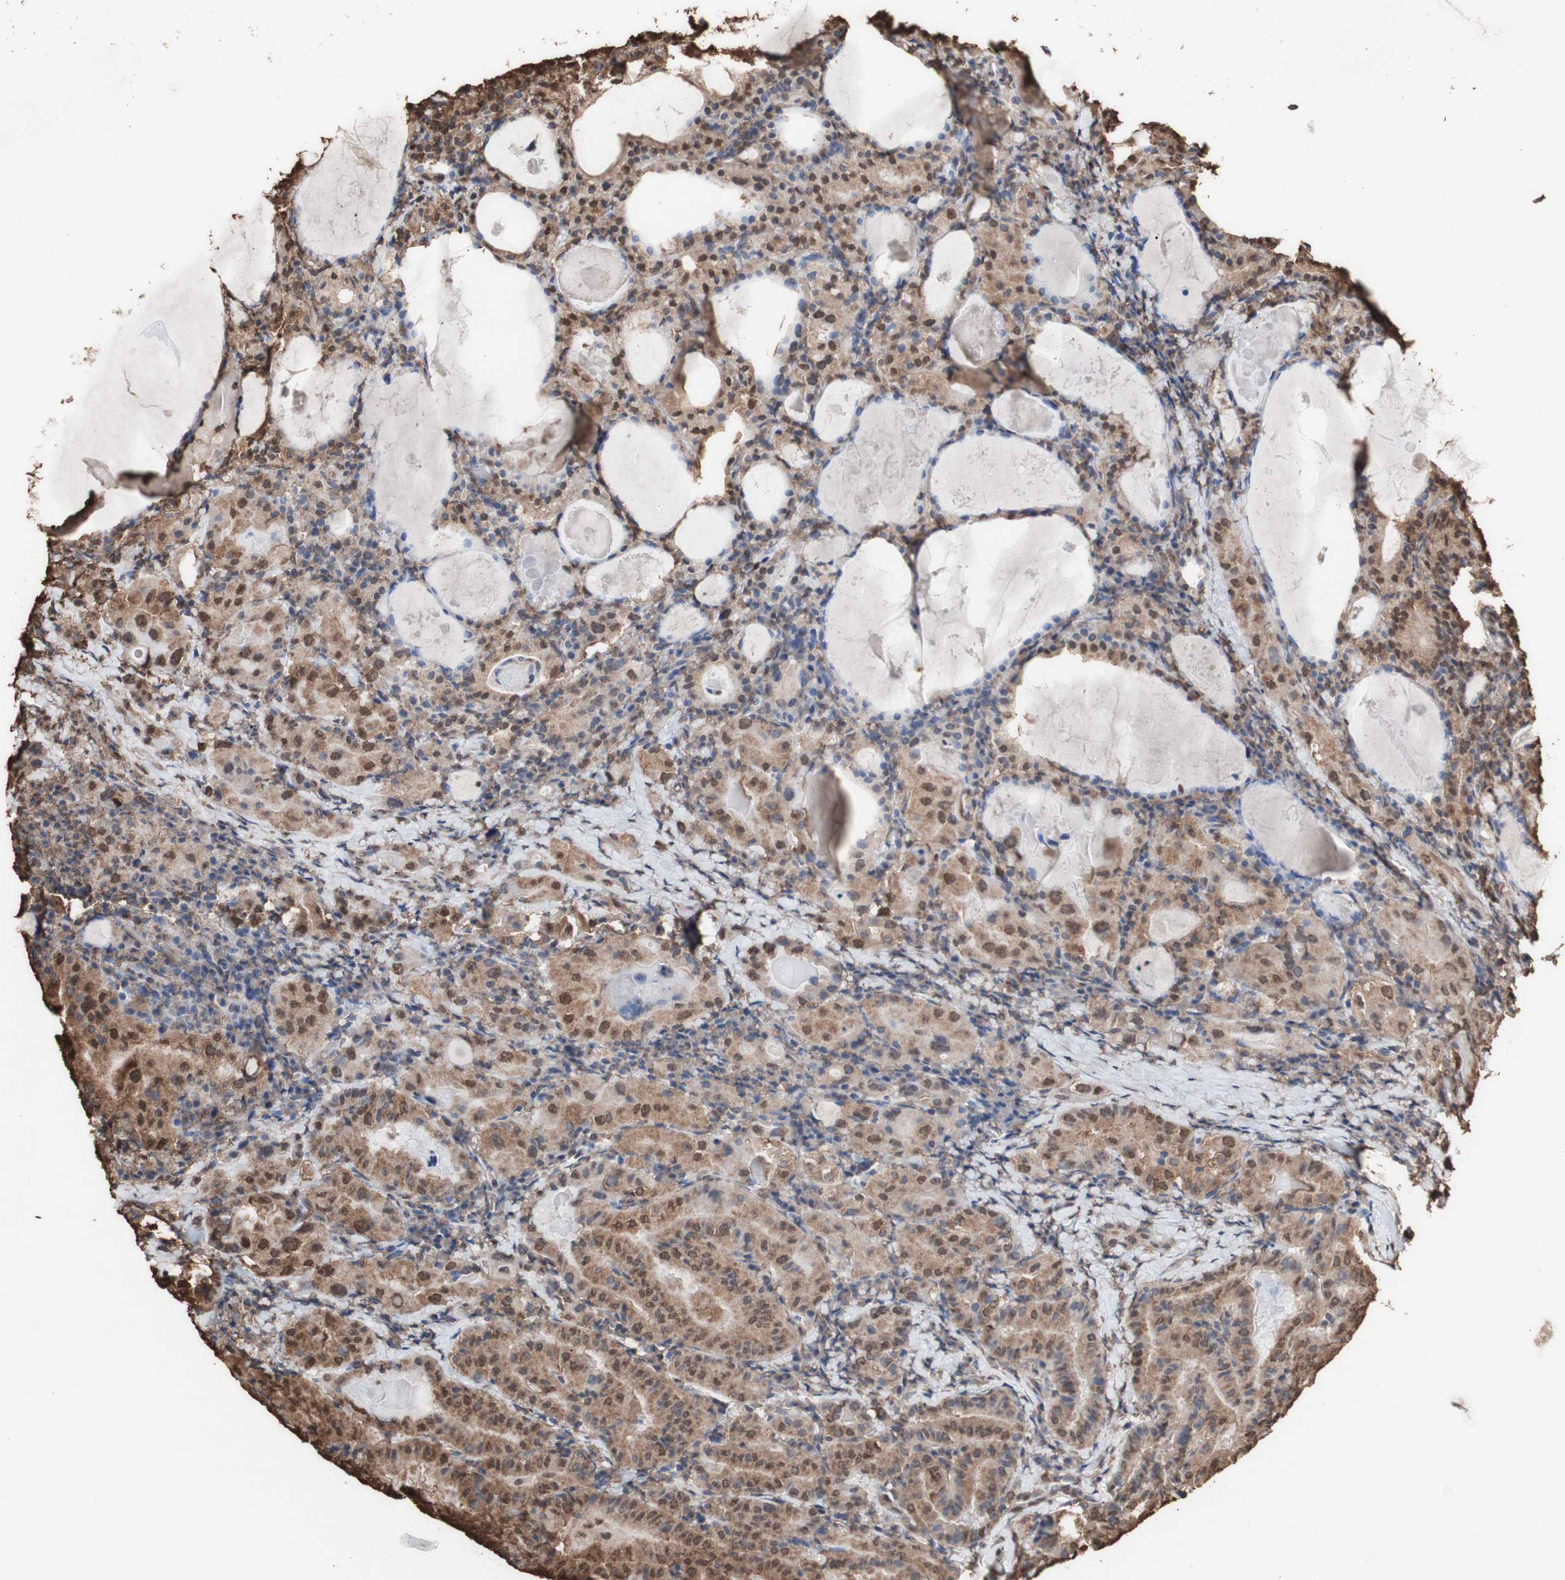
{"staining": {"intensity": "moderate", "quantity": "25%-75%", "location": "cytoplasmic/membranous,nuclear"}, "tissue": "thyroid cancer", "cell_type": "Tumor cells", "image_type": "cancer", "snomed": [{"axis": "morphology", "description": "Papillary adenocarcinoma, NOS"}, {"axis": "topography", "description": "Thyroid gland"}], "caption": "The image displays immunohistochemical staining of papillary adenocarcinoma (thyroid). There is moderate cytoplasmic/membranous and nuclear positivity is present in about 25%-75% of tumor cells. (IHC, brightfield microscopy, high magnification).", "gene": "PIDD1", "patient": {"sex": "female", "age": 42}}